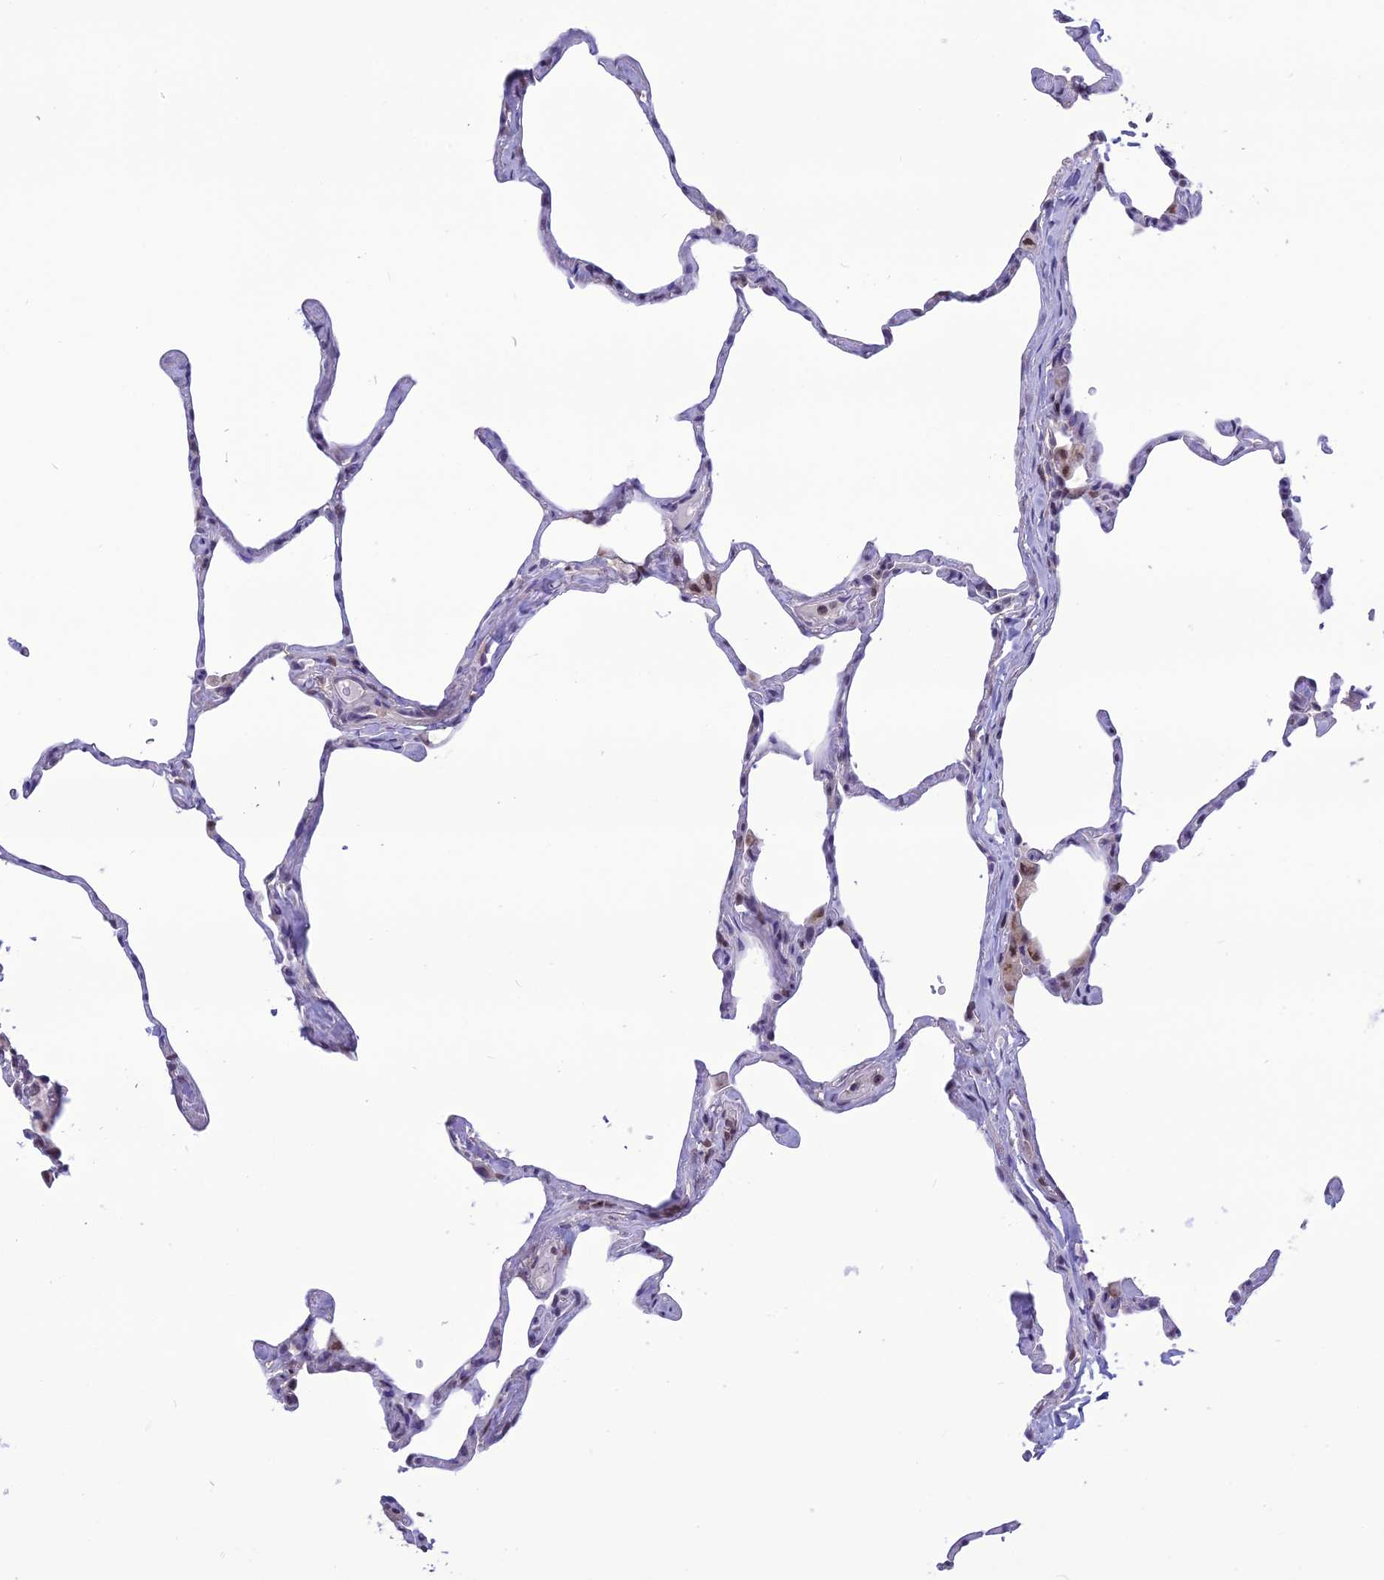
{"staining": {"intensity": "weak", "quantity": "<25%", "location": "nuclear"}, "tissue": "lung", "cell_type": "Alveolar cells", "image_type": "normal", "snomed": [{"axis": "morphology", "description": "Normal tissue, NOS"}, {"axis": "topography", "description": "Lung"}], "caption": "A high-resolution photomicrograph shows immunohistochemistry staining of unremarkable lung, which demonstrates no significant staining in alveolar cells. (DAB immunohistochemistry (IHC), high magnification).", "gene": "MIS12", "patient": {"sex": "male", "age": 65}}